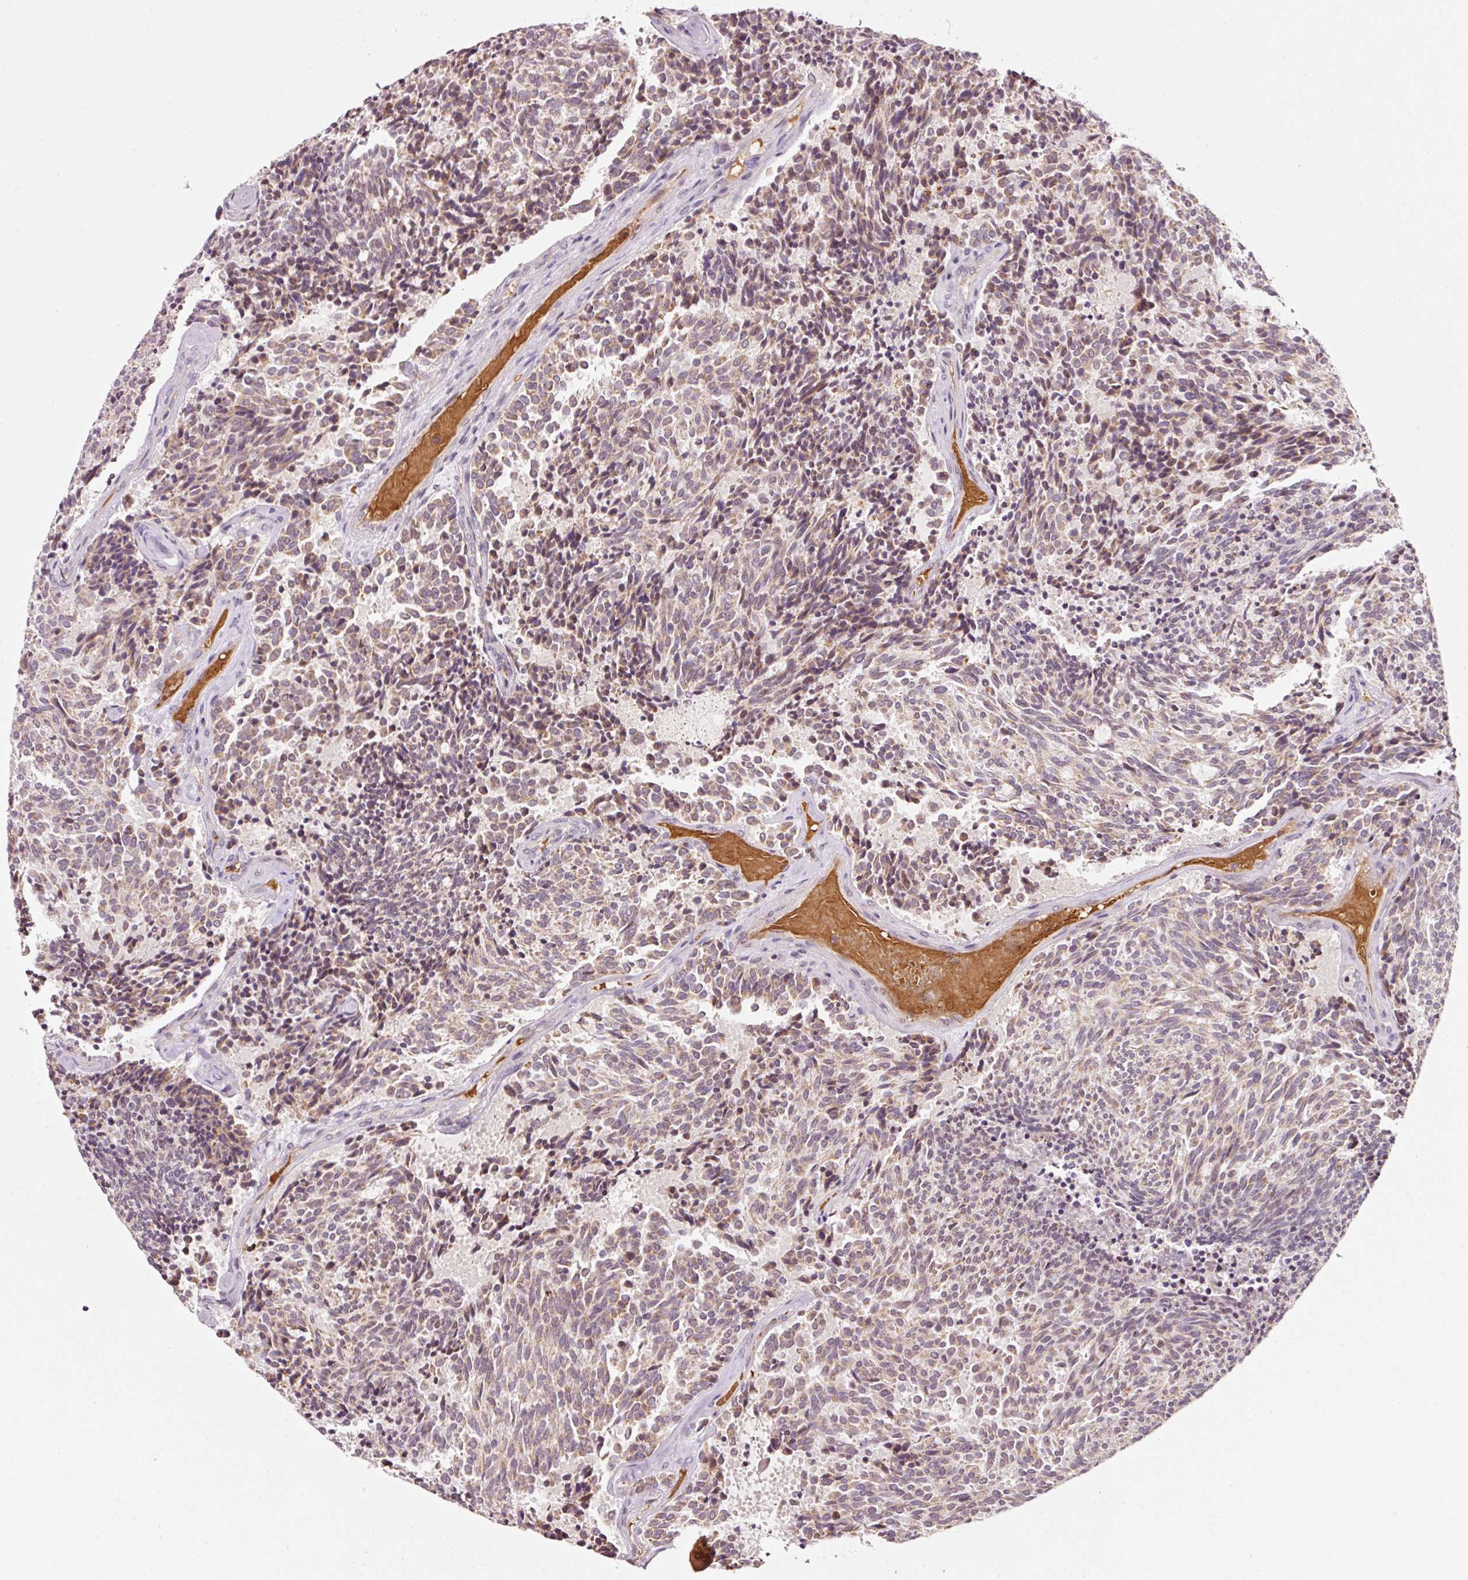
{"staining": {"intensity": "weak", "quantity": ">75%", "location": "cytoplasmic/membranous"}, "tissue": "carcinoid", "cell_type": "Tumor cells", "image_type": "cancer", "snomed": [{"axis": "morphology", "description": "Carcinoid, malignant, NOS"}, {"axis": "topography", "description": "Pancreas"}], "caption": "Immunohistochemical staining of human carcinoid exhibits low levels of weak cytoplasmic/membranous protein staining in about >75% of tumor cells.", "gene": "ZNF460", "patient": {"sex": "female", "age": 54}}